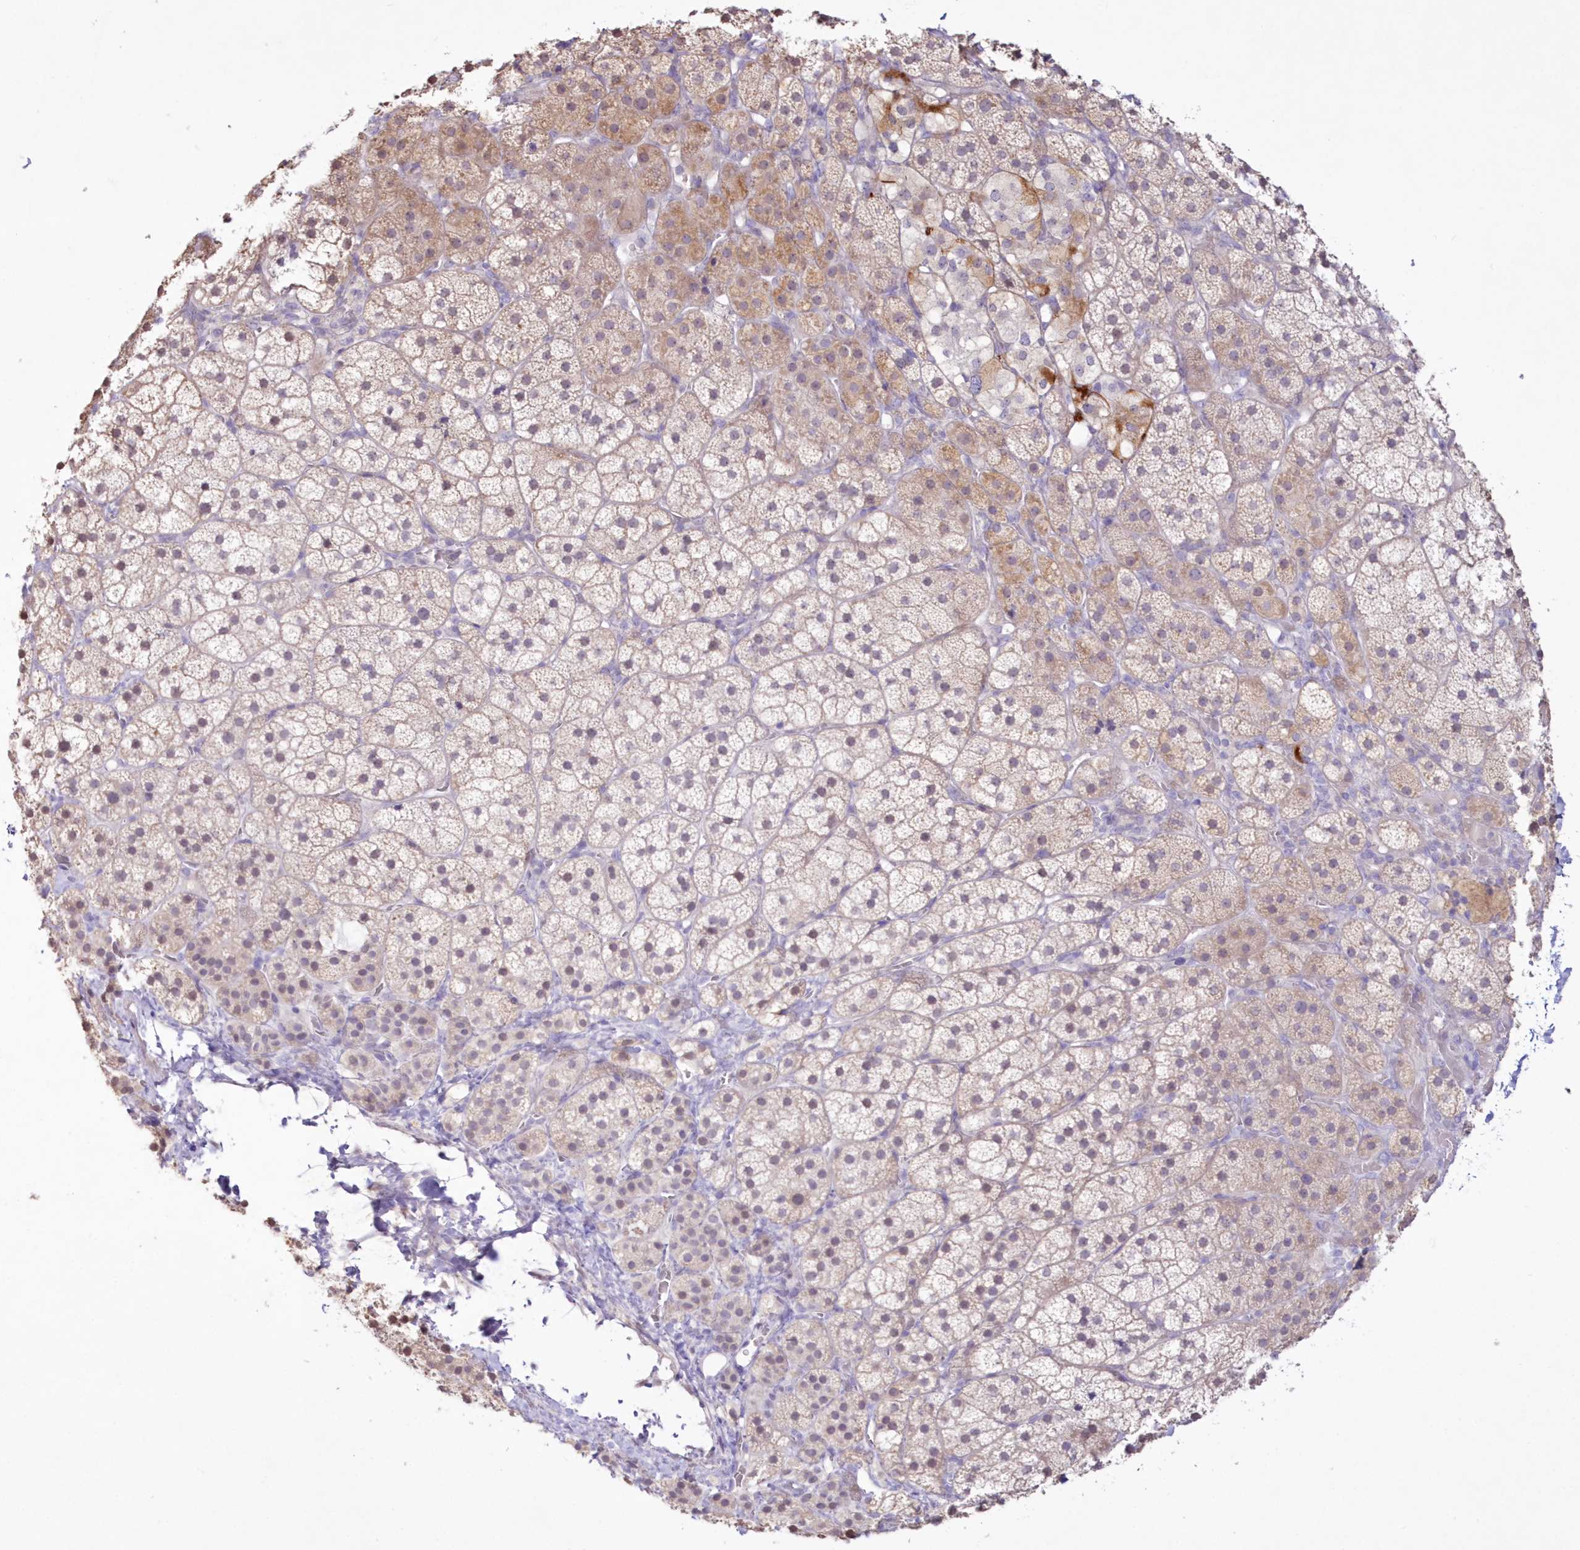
{"staining": {"intensity": "moderate", "quantity": "25%-75%", "location": "cytoplasmic/membranous"}, "tissue": "adrenal gland", "cell_type": "Glandular cells", "image_type": "normal", "snomed": [{"axis": "morphology", "description": "Normal tissue, NOS"}, {"axis": "topography", "description": "Adrenal gland"}], "caption": "Immunohistochemical staining of normal human adrenal gland exhibits 25%-75% levels of moderate cytoplasmic/membranous protein positivity in about 25%-75% of glandular cells.", "gene": "NEU4", "patient": {"sex": "female", "age": 44}}